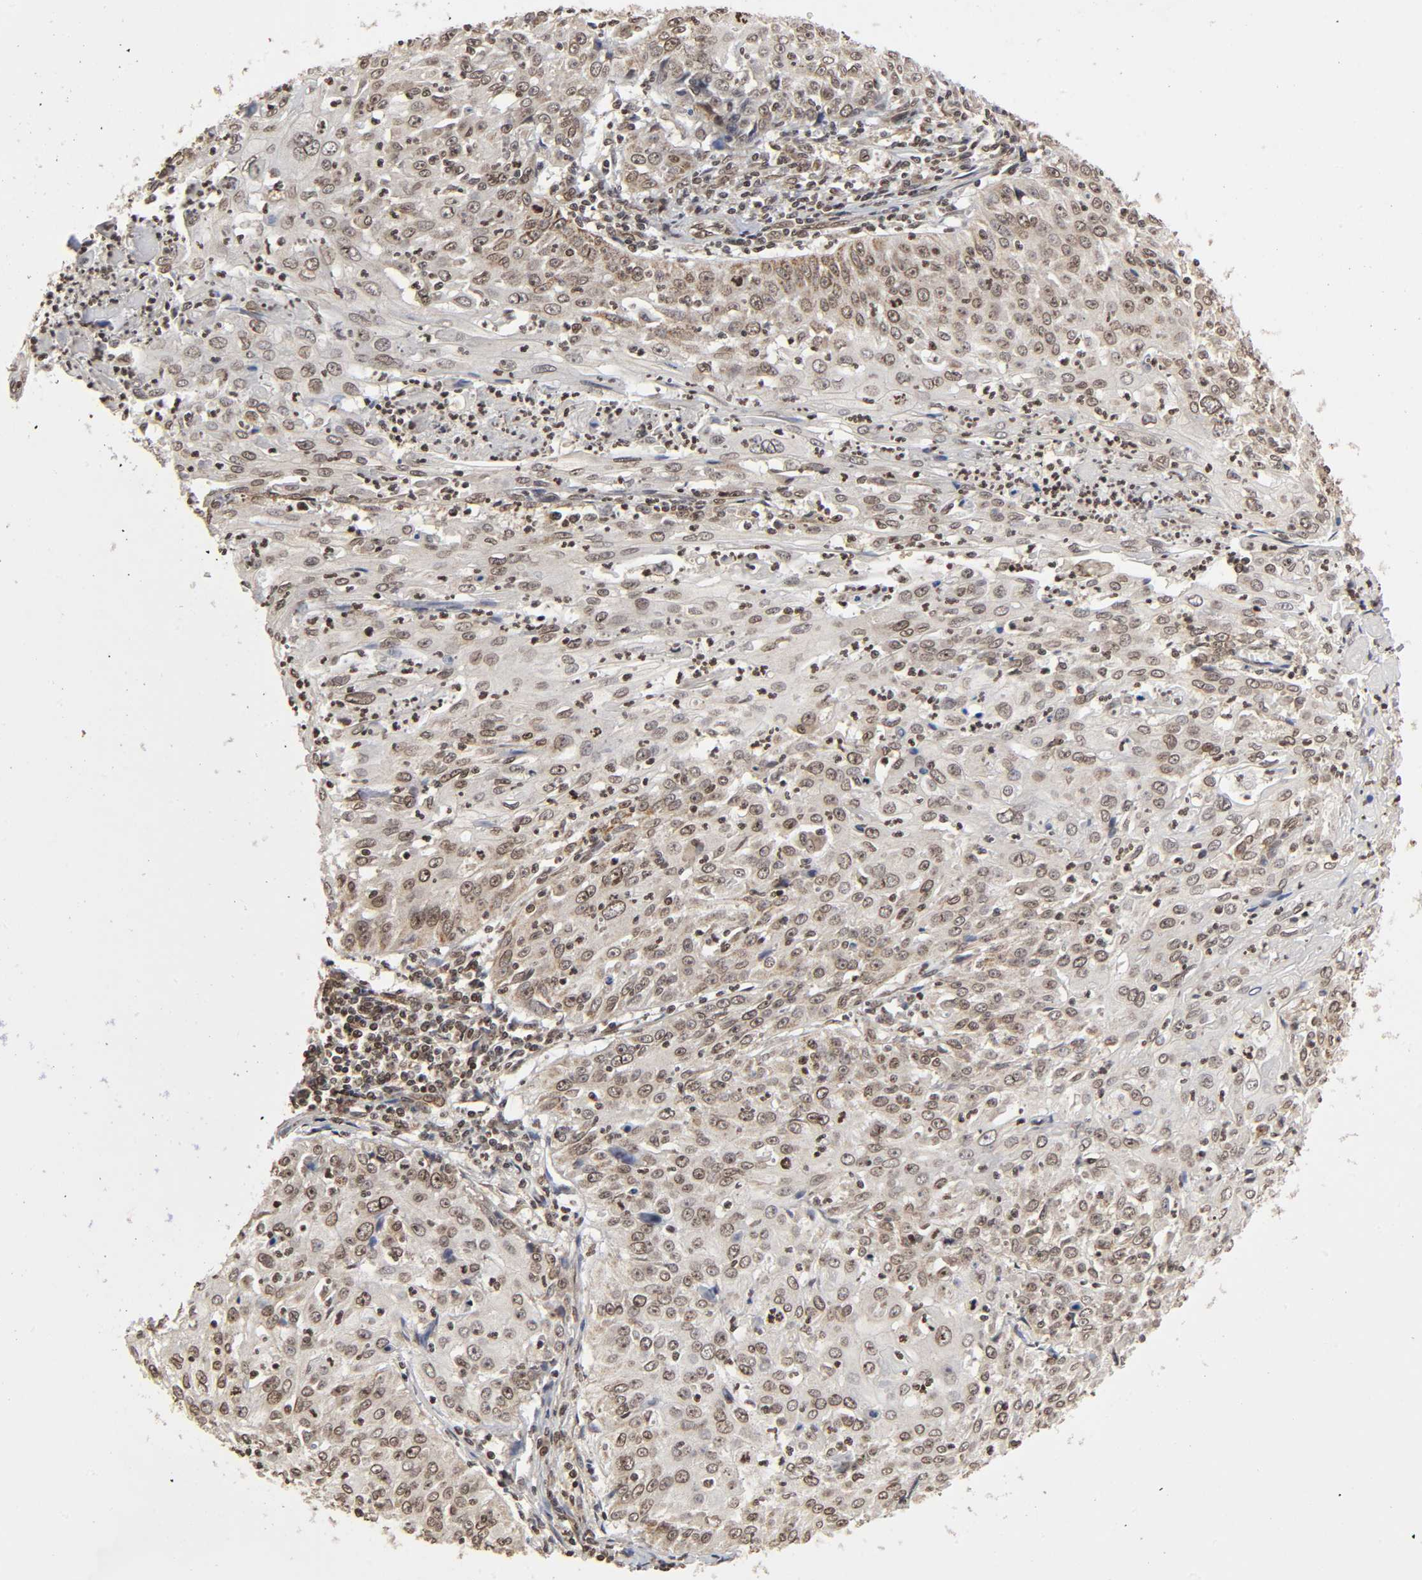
{"staining": {"intensity": "weak", "quantity": ">75%", "location": "cytoplasmic/membranous,nuclear"}, "tissue": "cervical cancer", "cell_type": "Tumor cells", "image_type": "cancer", "snomed": [{"axis": "morphology", "description": "Squamous cell carcinoma, NOS"}, {"axis": "topography", "description": "Cervix"}], "caption": "Weak cytoplasmic/membranous and nuclear staining is appreciated in about >75% of tumor cells in squamous cell carcinoma (cervical).", "gene": "MLLT6", "patient": {"sex": "female", "age": 39}}